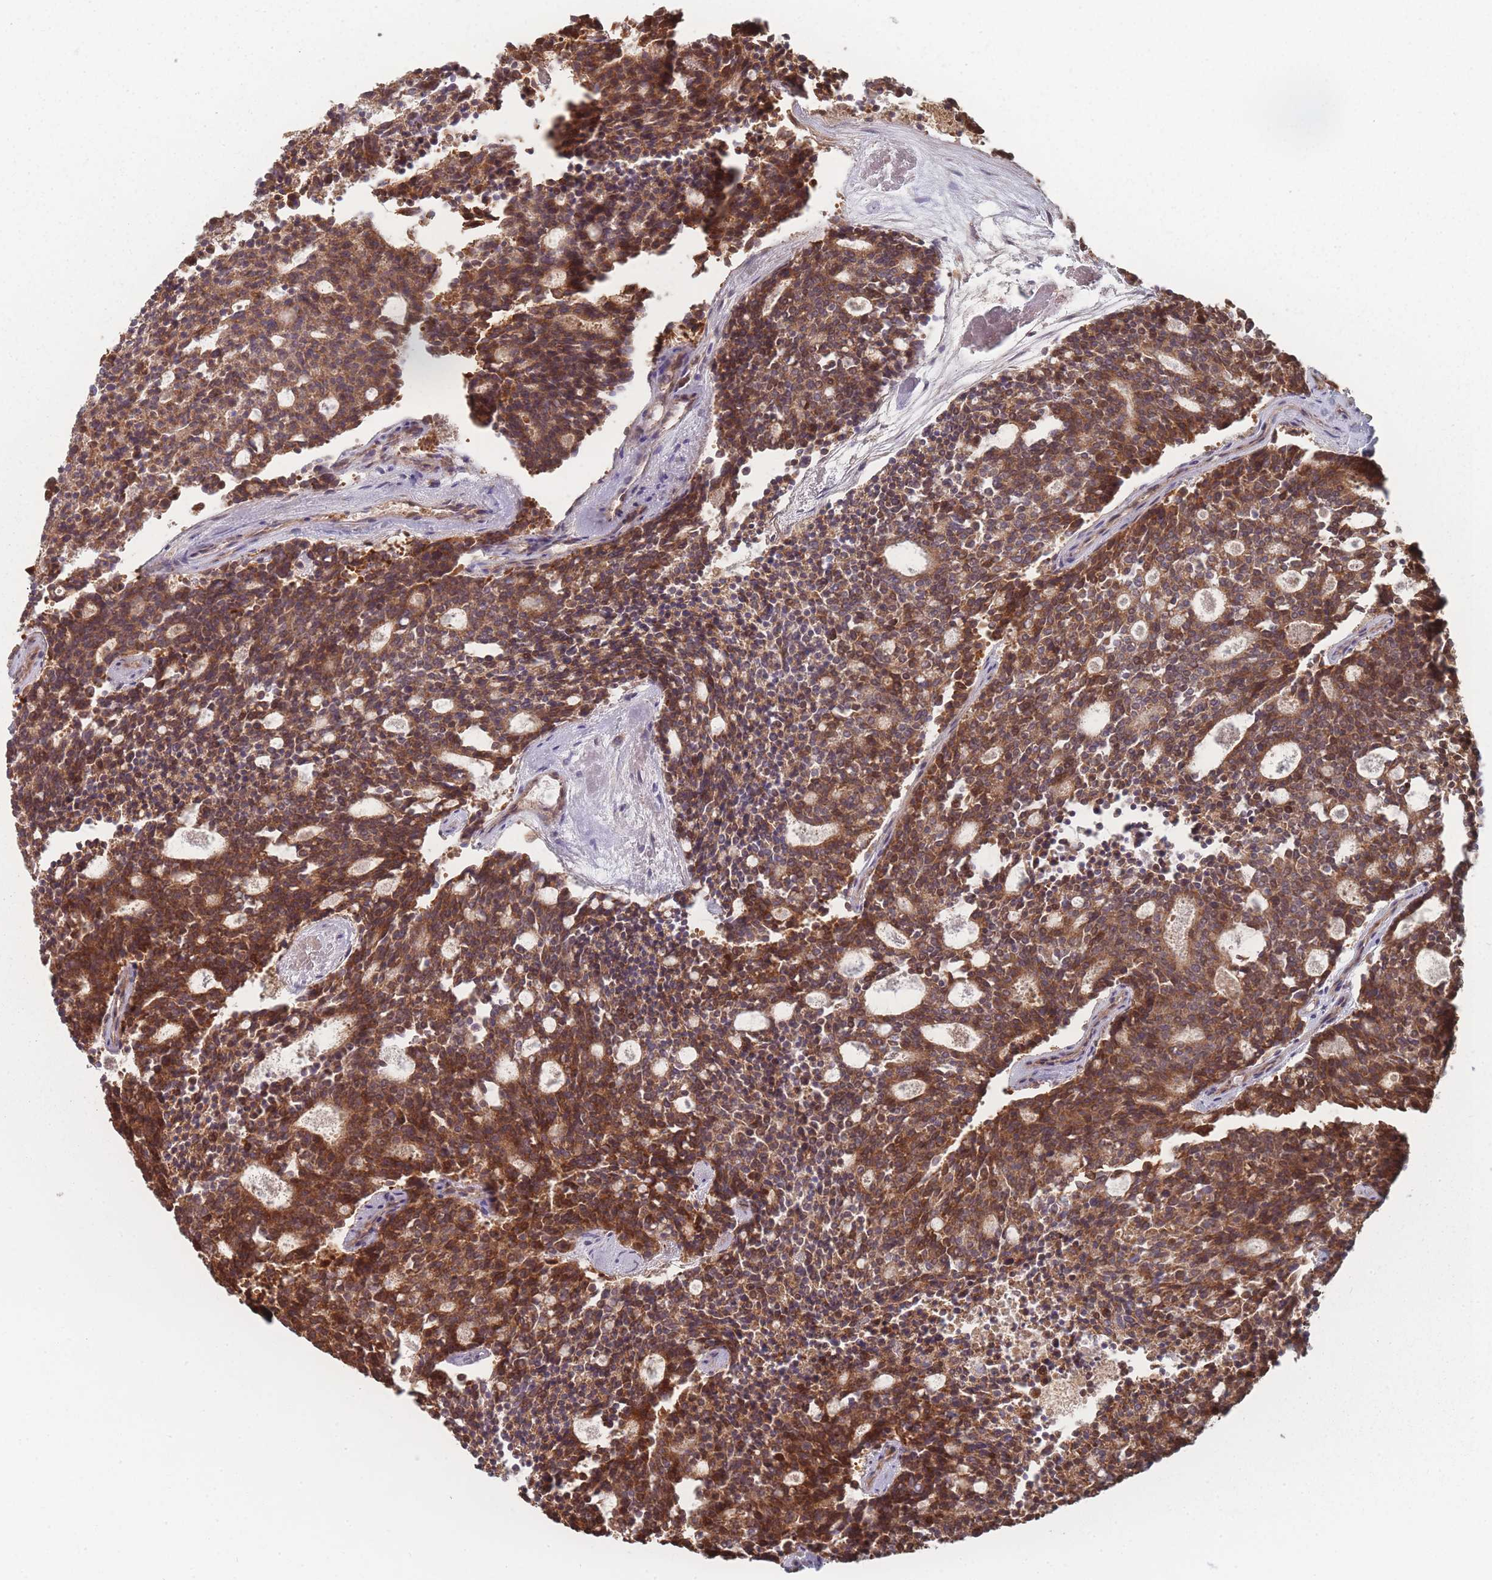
{"staining": {"intensity": "moderate", "quantity": ">75%", "location": "cytoplasmic/membranous"}, "tissue": "carcinoid", "cell_type": "Tumor cells", "image_type": "cancer", "snomed": [{"axis": "morphology", "description": "Carcinoid, malignant, NOS"}, {"axis": "topography", "description": "Pancreas"}], "caption": "This image shows immunohistochemistry staining of carcinoid (malignant), with medium moderate cytoplasmic/membranous positivity in approximately >75% of tumor cells.", "gene": "PSMB3", "patient": {"sex": "female", "age": 54}}